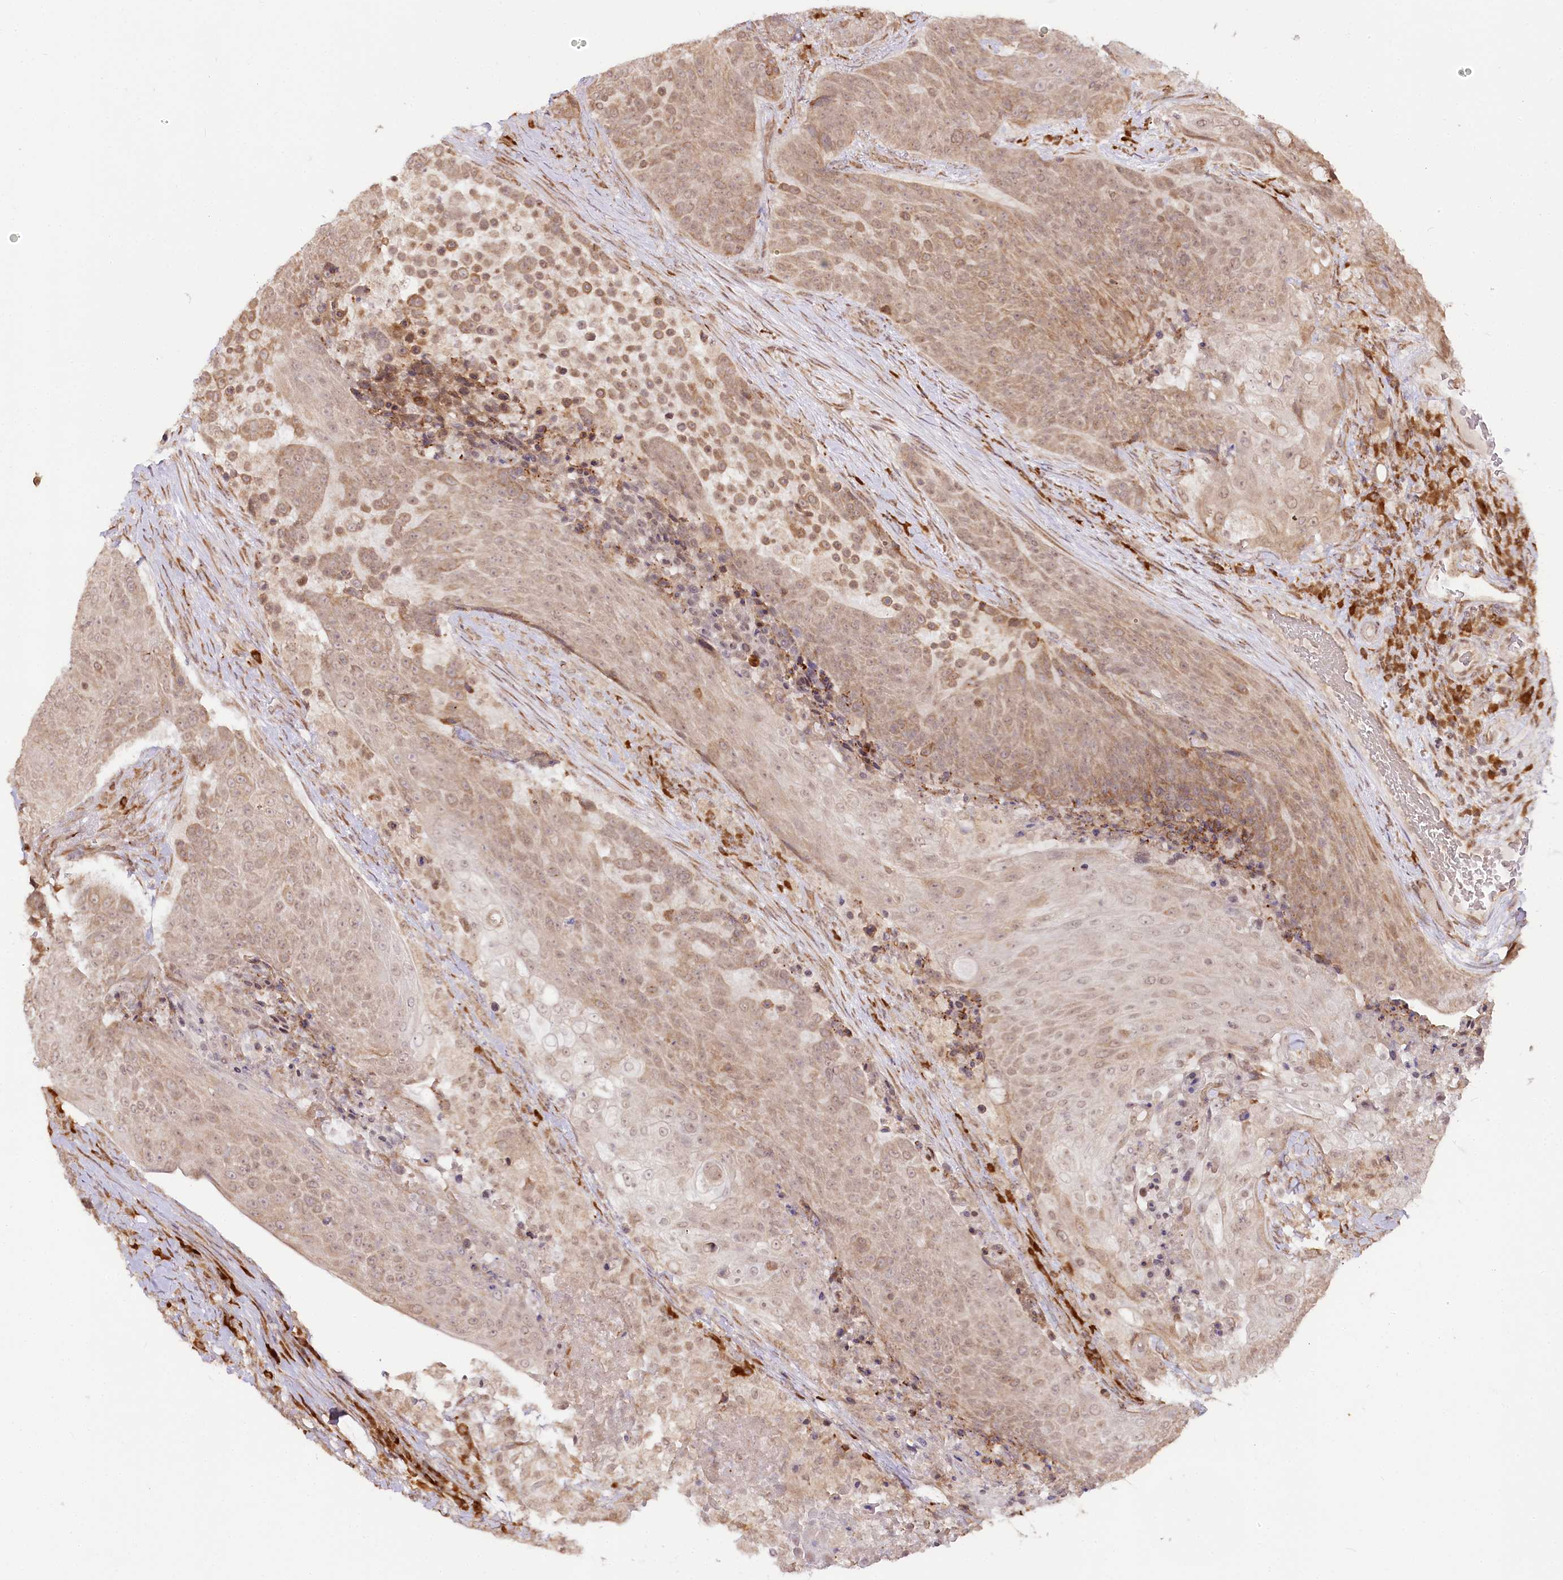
{"staining": {"intensity": "moderate", "quantity": ">75%", "location": "cytoplasmic/membranous"}, "tissue": "urothelial cancer", "cell_type": "Tumor cells", "image_type": "cancer", "snomed": [{"axis": "morphology", "description": "Urothelial carcinoma, High grade"}, {"axis": "topography", "description": "Urinary bladder"}], "caption": "DAB (3,3'-diaminobenzidine) immunohistochemical staining of human urothelial cancer exhibits moderate cytoplasmic/membranous protein expression in approximately >75% of tumor cells.", "gene": "ENSG00000144785", "patient": {"sex": "female", "age": 63}}